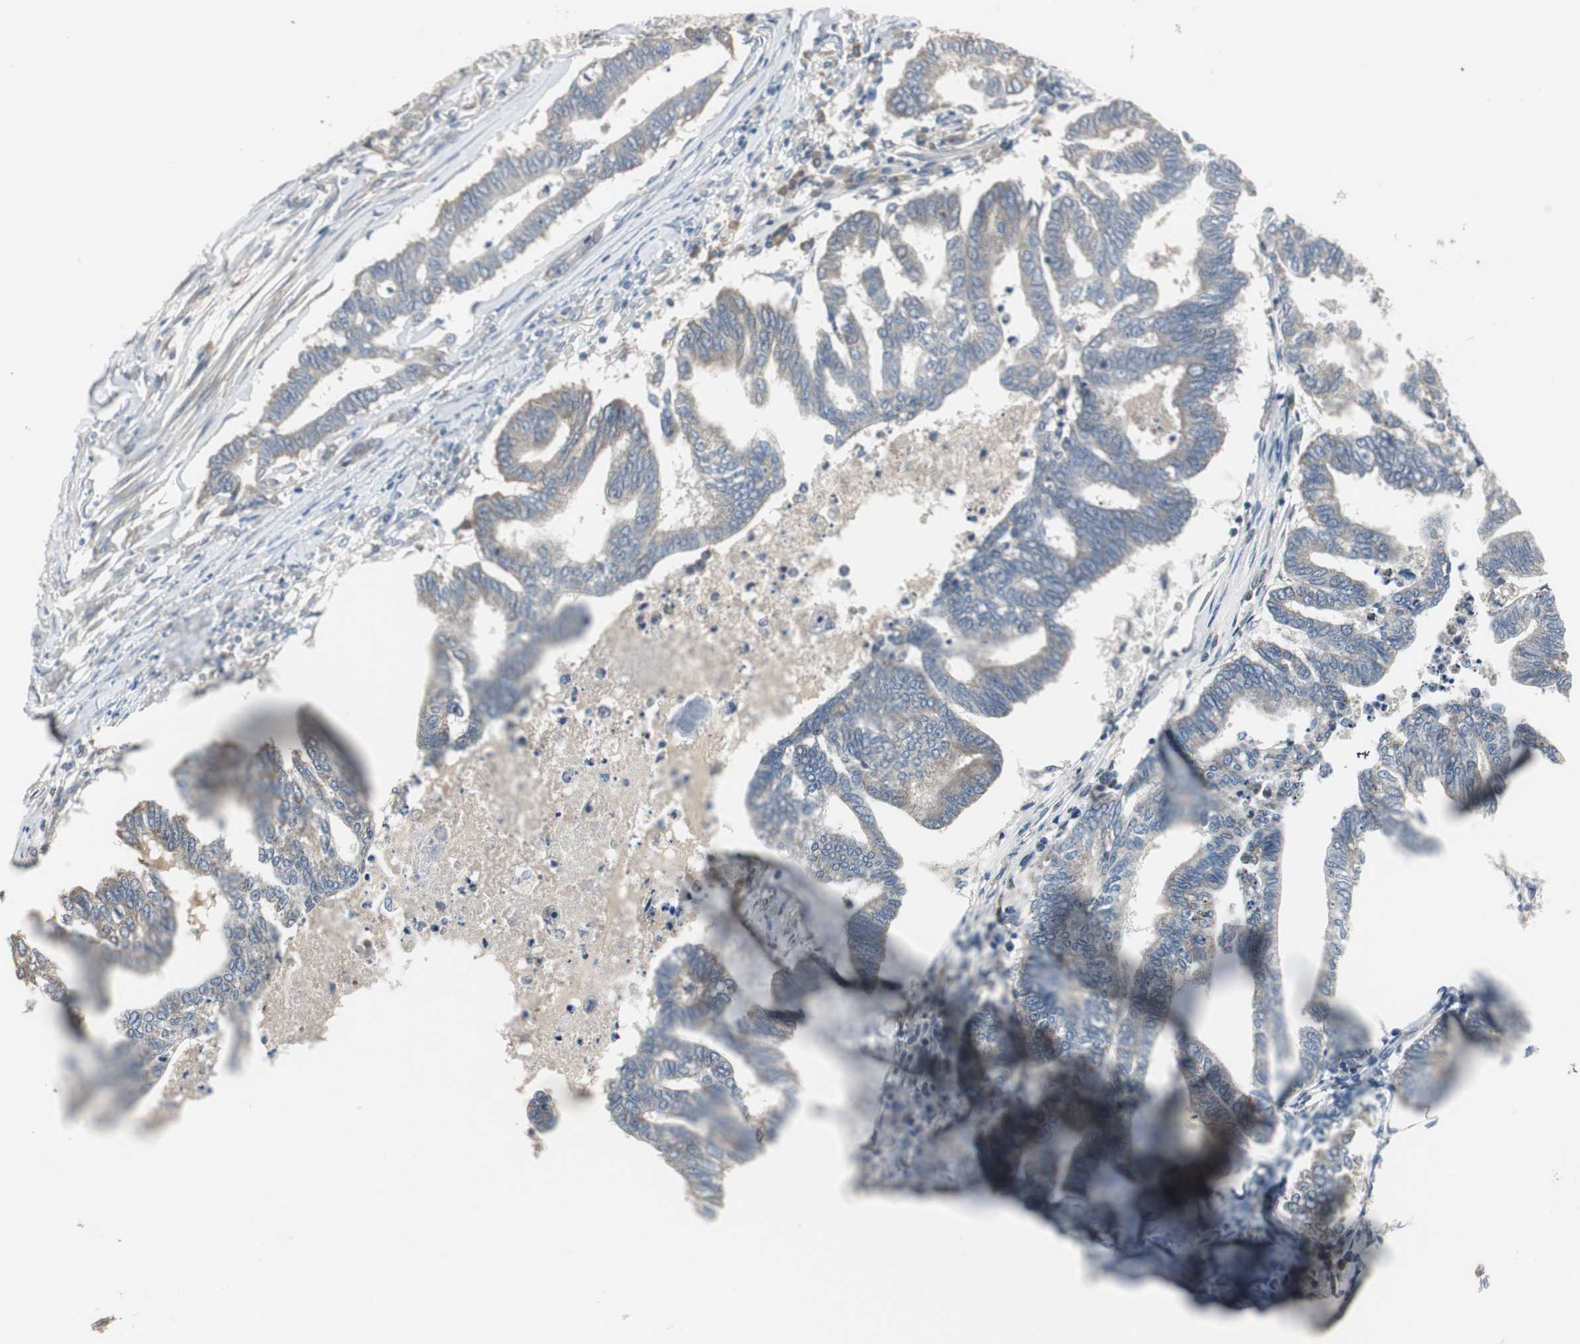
{"staining": {"intensity": "weak", "quantity": "25%-75%", "location": "cytoplasmic/membranous"}, "tissue": "endometrial cancer", "cell_type": "Tumor cells", "image_type": "cancer", "snomed": [{"axis": "morphology", "description": "Adenocarcinoma, NOS"}, {"axis": "topography", "description": "Endometrium"}], "caption": "Immunohistochemical staining of adenocarcinoma (endometrial) reveals low levels of weak cytoplasmic/membranous expression in approximately 25%-75% of tumor cells.", "gene": "MYT1", "patient": {"sex": "female", "age": 79}}